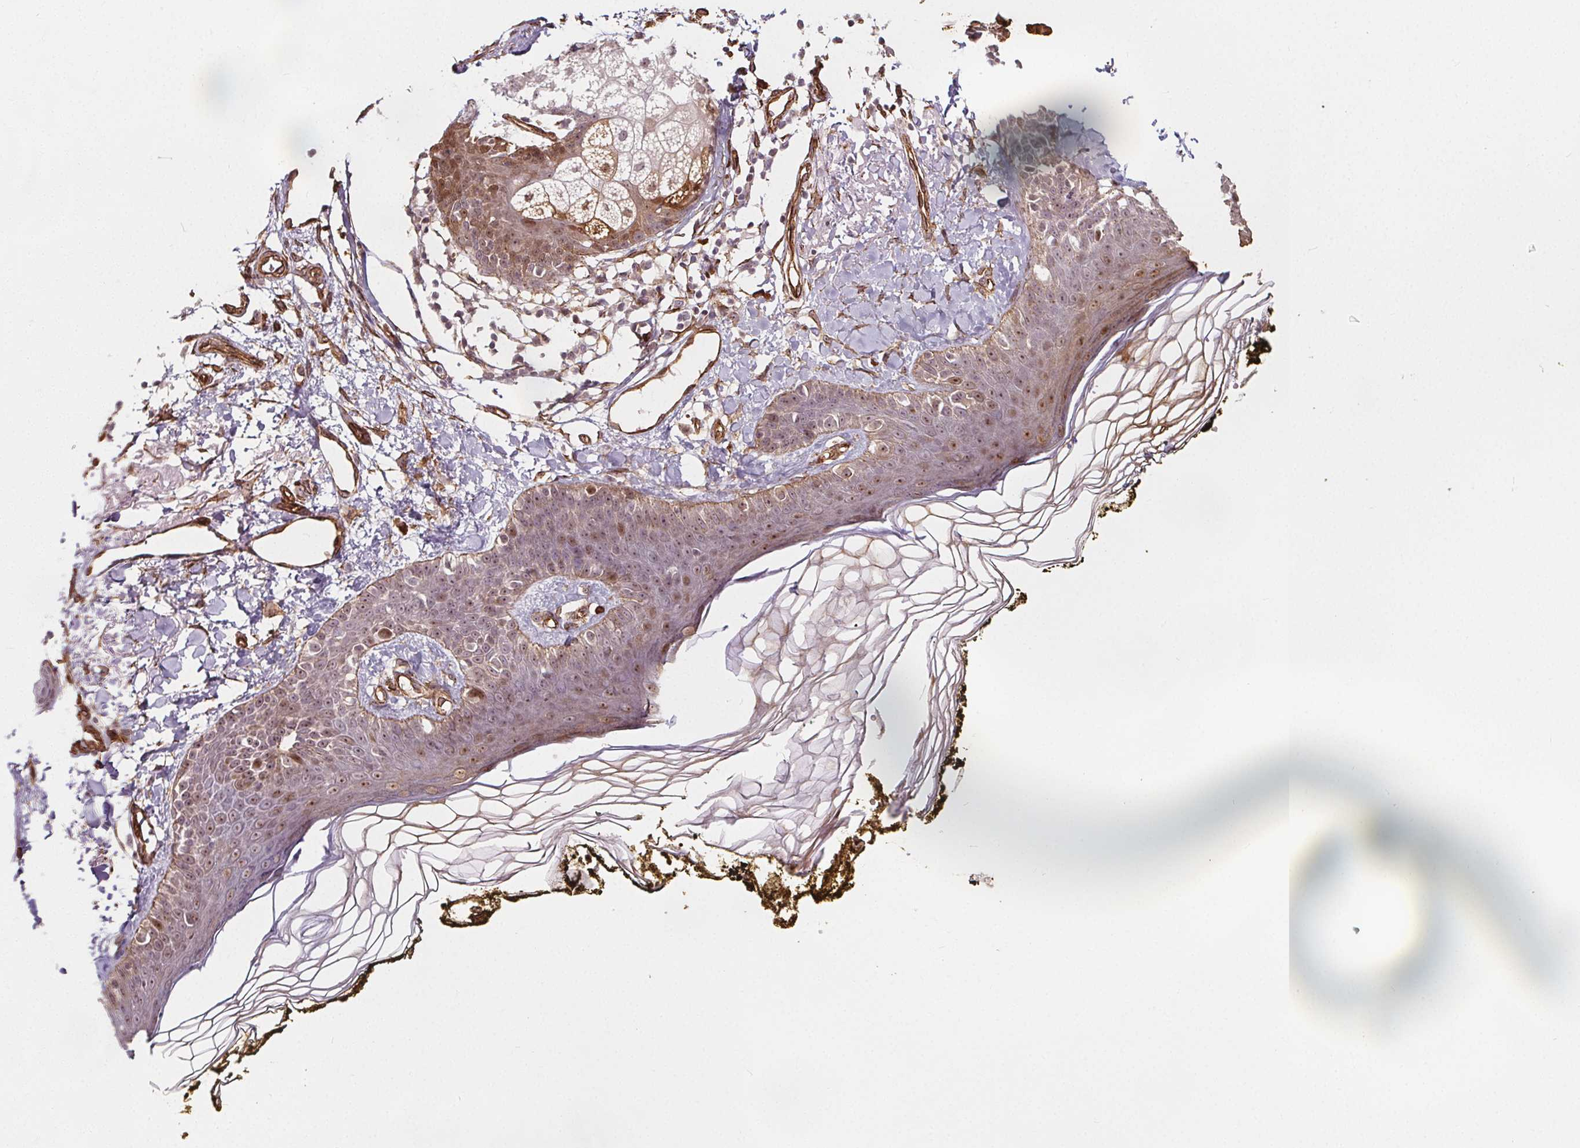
{"staining": {"intensity": "moderate", "quantity": ">75%", "location": "cytoplasmic/membranous,nuclear"}, "tissue": "skin", "cell_type": "Fibroblasts", "image_type": "normal", "snomed": [{"axis": "morphology", "description": "Normal tissue, NOS"}, {"axis": "topography", "description": "Skin"}], "caption": "The image reveals immunohistochemical staining of normal skin. There is moderate cytoplasmic/membranous,nuclear positivity is seen in about >75% of fibroblasts.", "gene": "HAS1", "patient": {"sex": "male", "age": 76}}